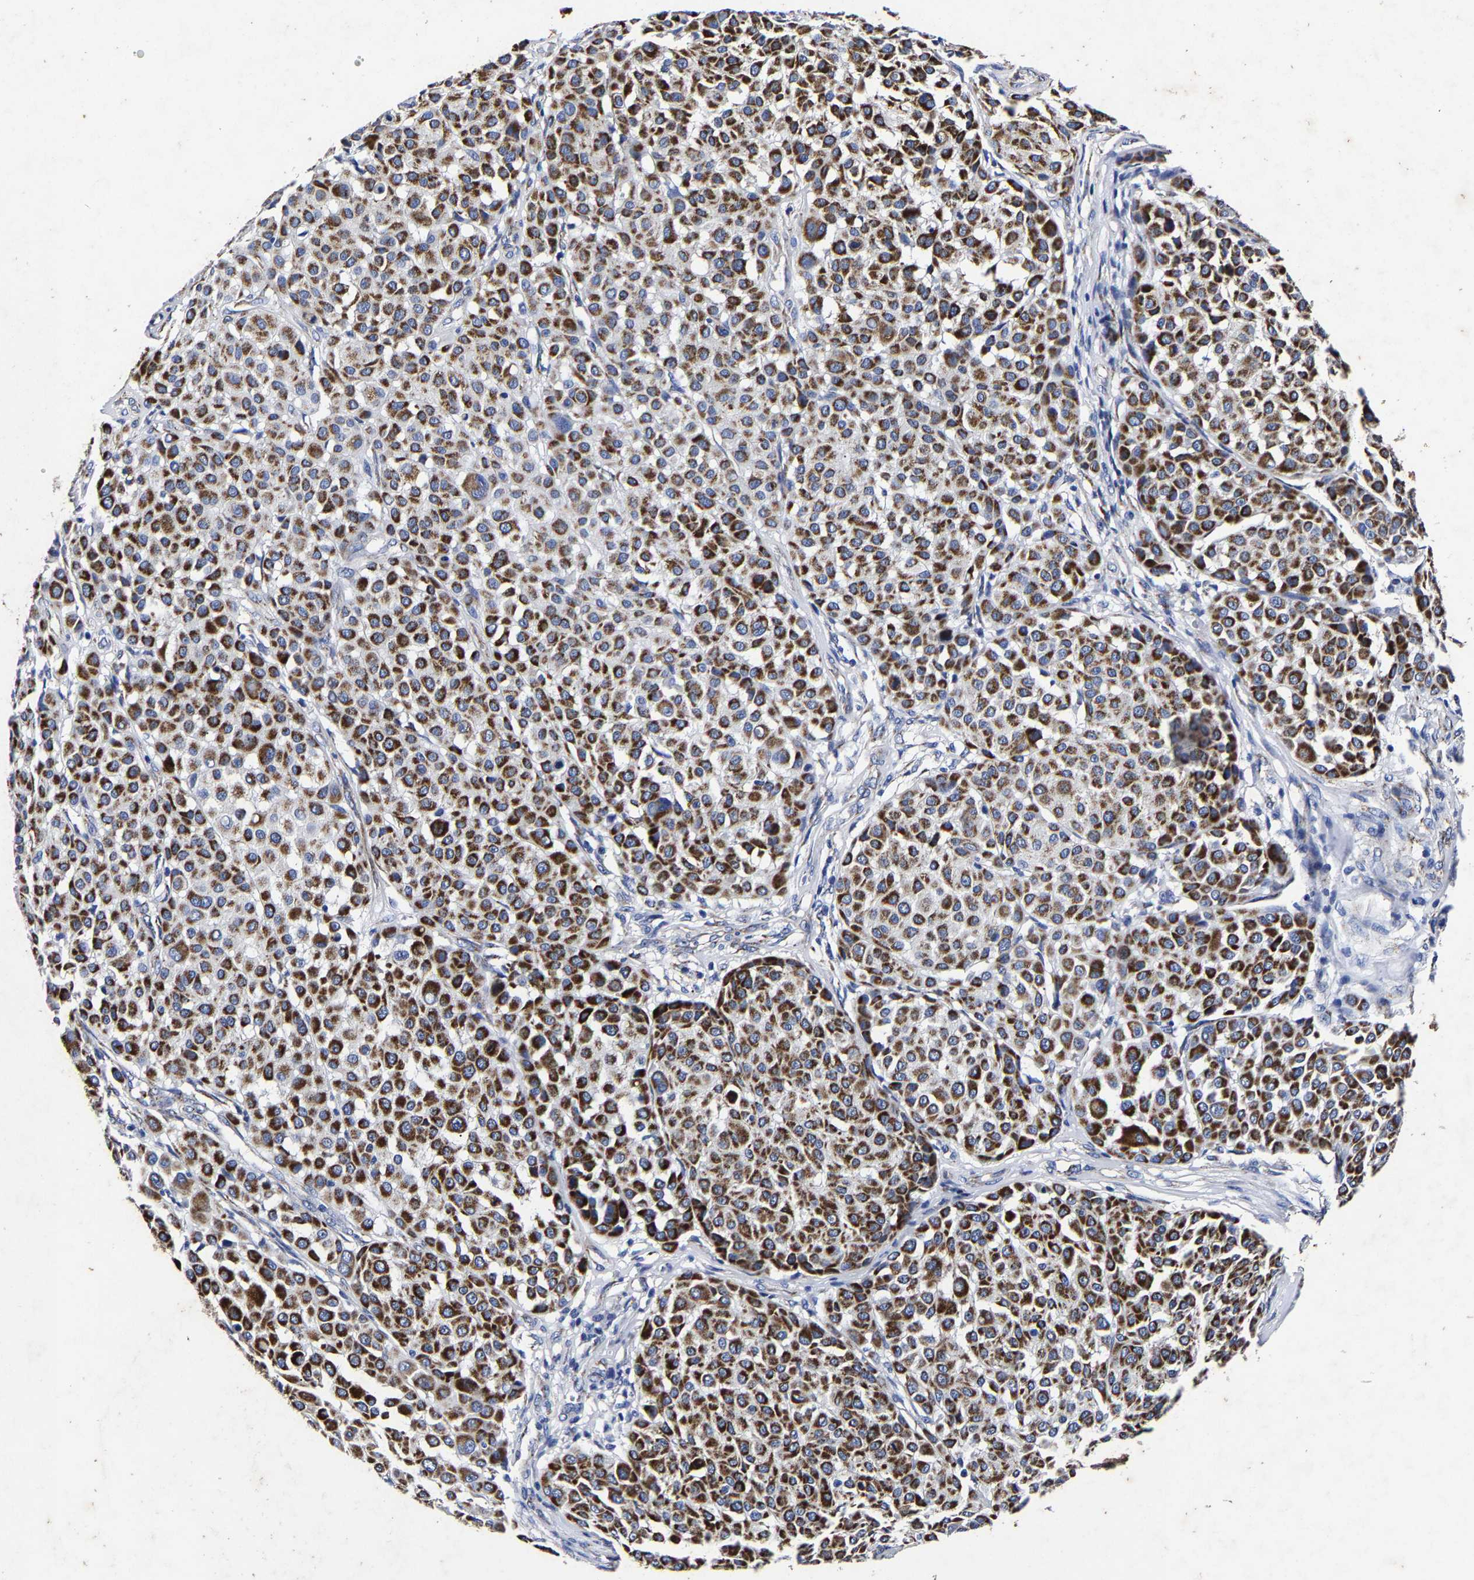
{"staining": {"intensity": "moderate", "quantity": ">75%", "location": "cytoplasmic/membranous"}, "tissue": "melanoma", "cell_type": "Tumor cells", "image_type": "cancer", "snomed": [{"axis": "morphology", "description": "Malignant melanoma, Metastatic site"}, {"axis": "topography", "description": "Soft tissue"}], "caption": "The immunohistochemical stain labels moderate cytoplasmic/membranous expression in tumor cells of malignant melanoma (metastatic site) tissue.", "gene": "AASS", "patient": {"sex": "male", "age": 41}}